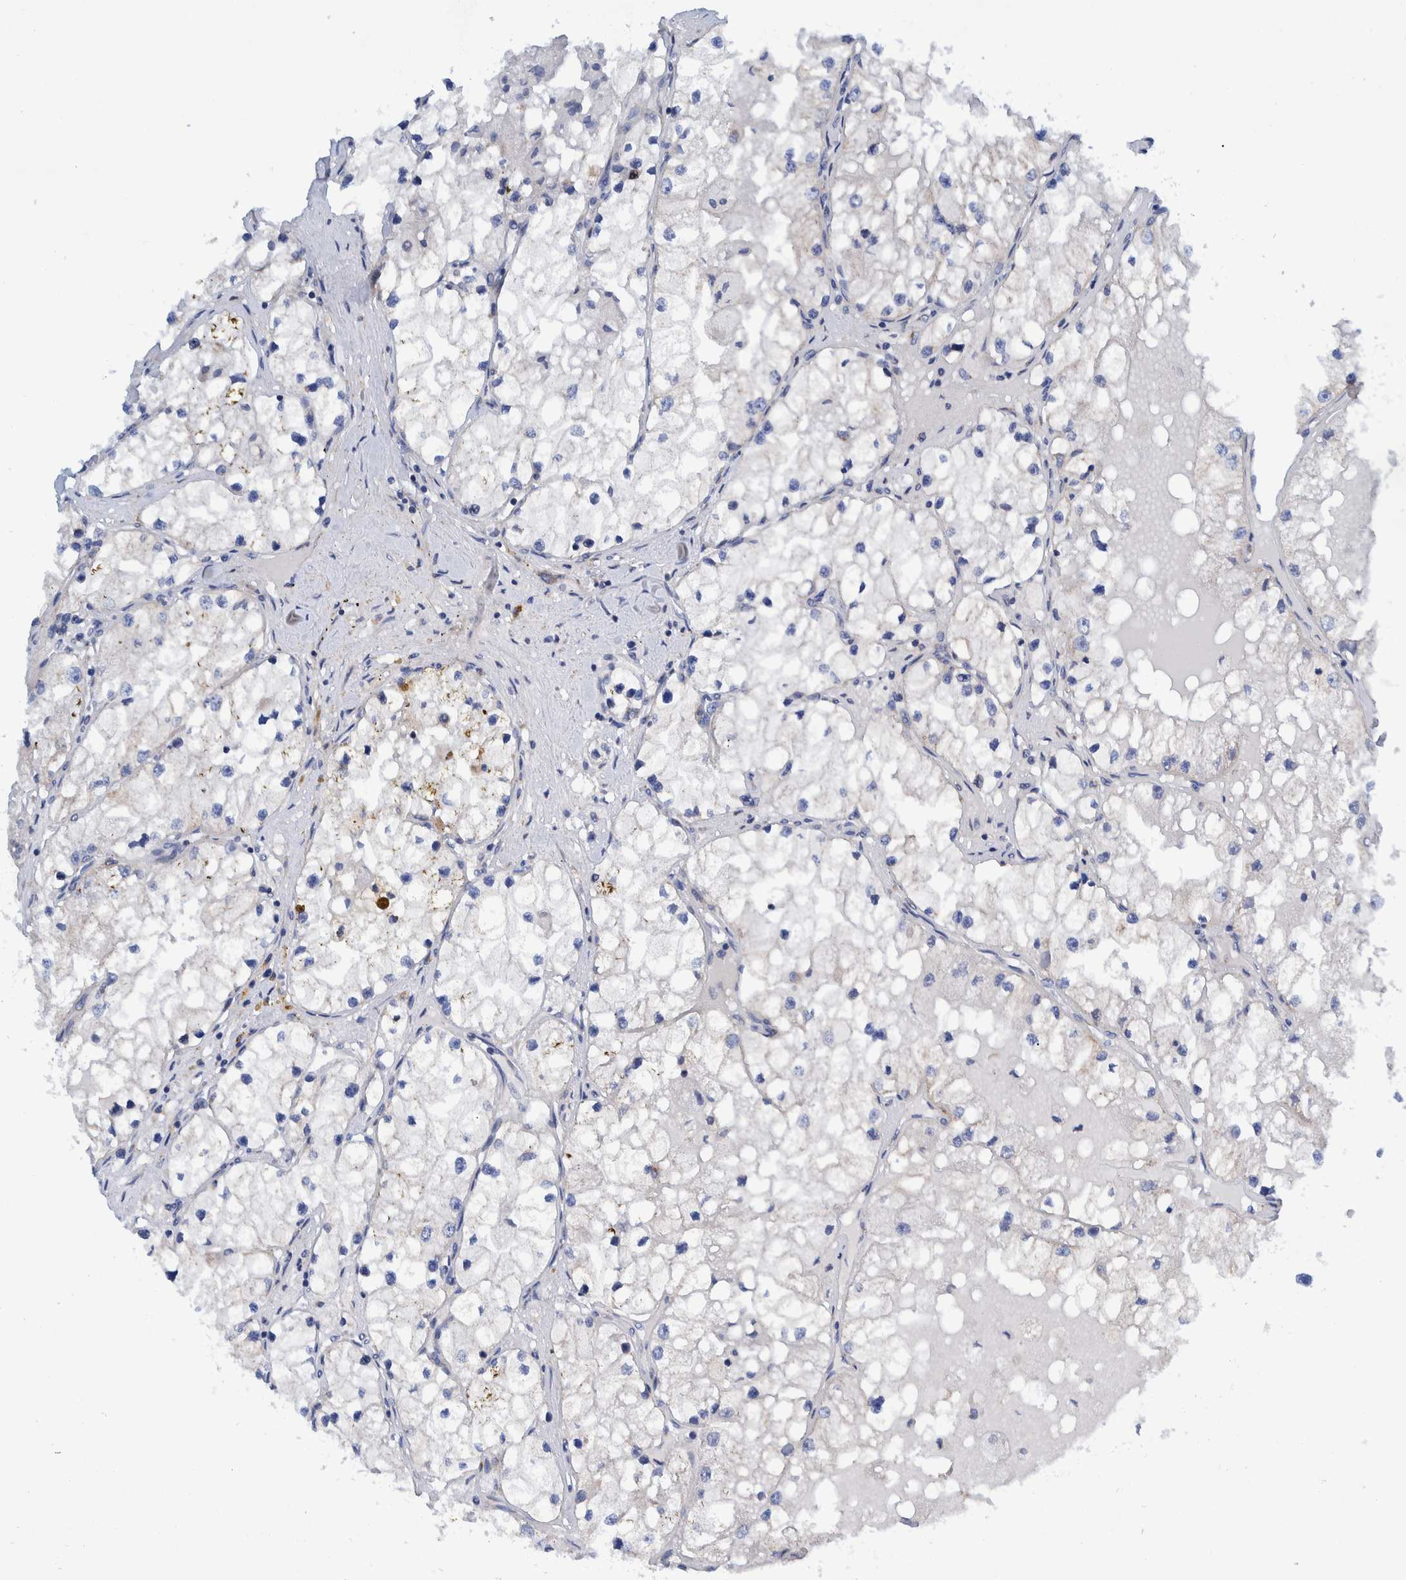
{"staining": {"intensity": "negative", "quantity": "none", "location": "none"}, "tissue": "renal cancer", "cell_type": "Tumor cells", "image_type": "cancer", "snomed": [{"axis": "morphology", "description": "Adenocarcinoma, NOS"}, {"axis": "topography", "description": "Kidney"}], "caption": "Immunohistochemistry (IHC) image of renal adenocarcinoma stained for a protein (brown), which displays no positivity in tumor cells.", "gene": "TRIM58", "patient": {"sex": "male", "age": 68}}